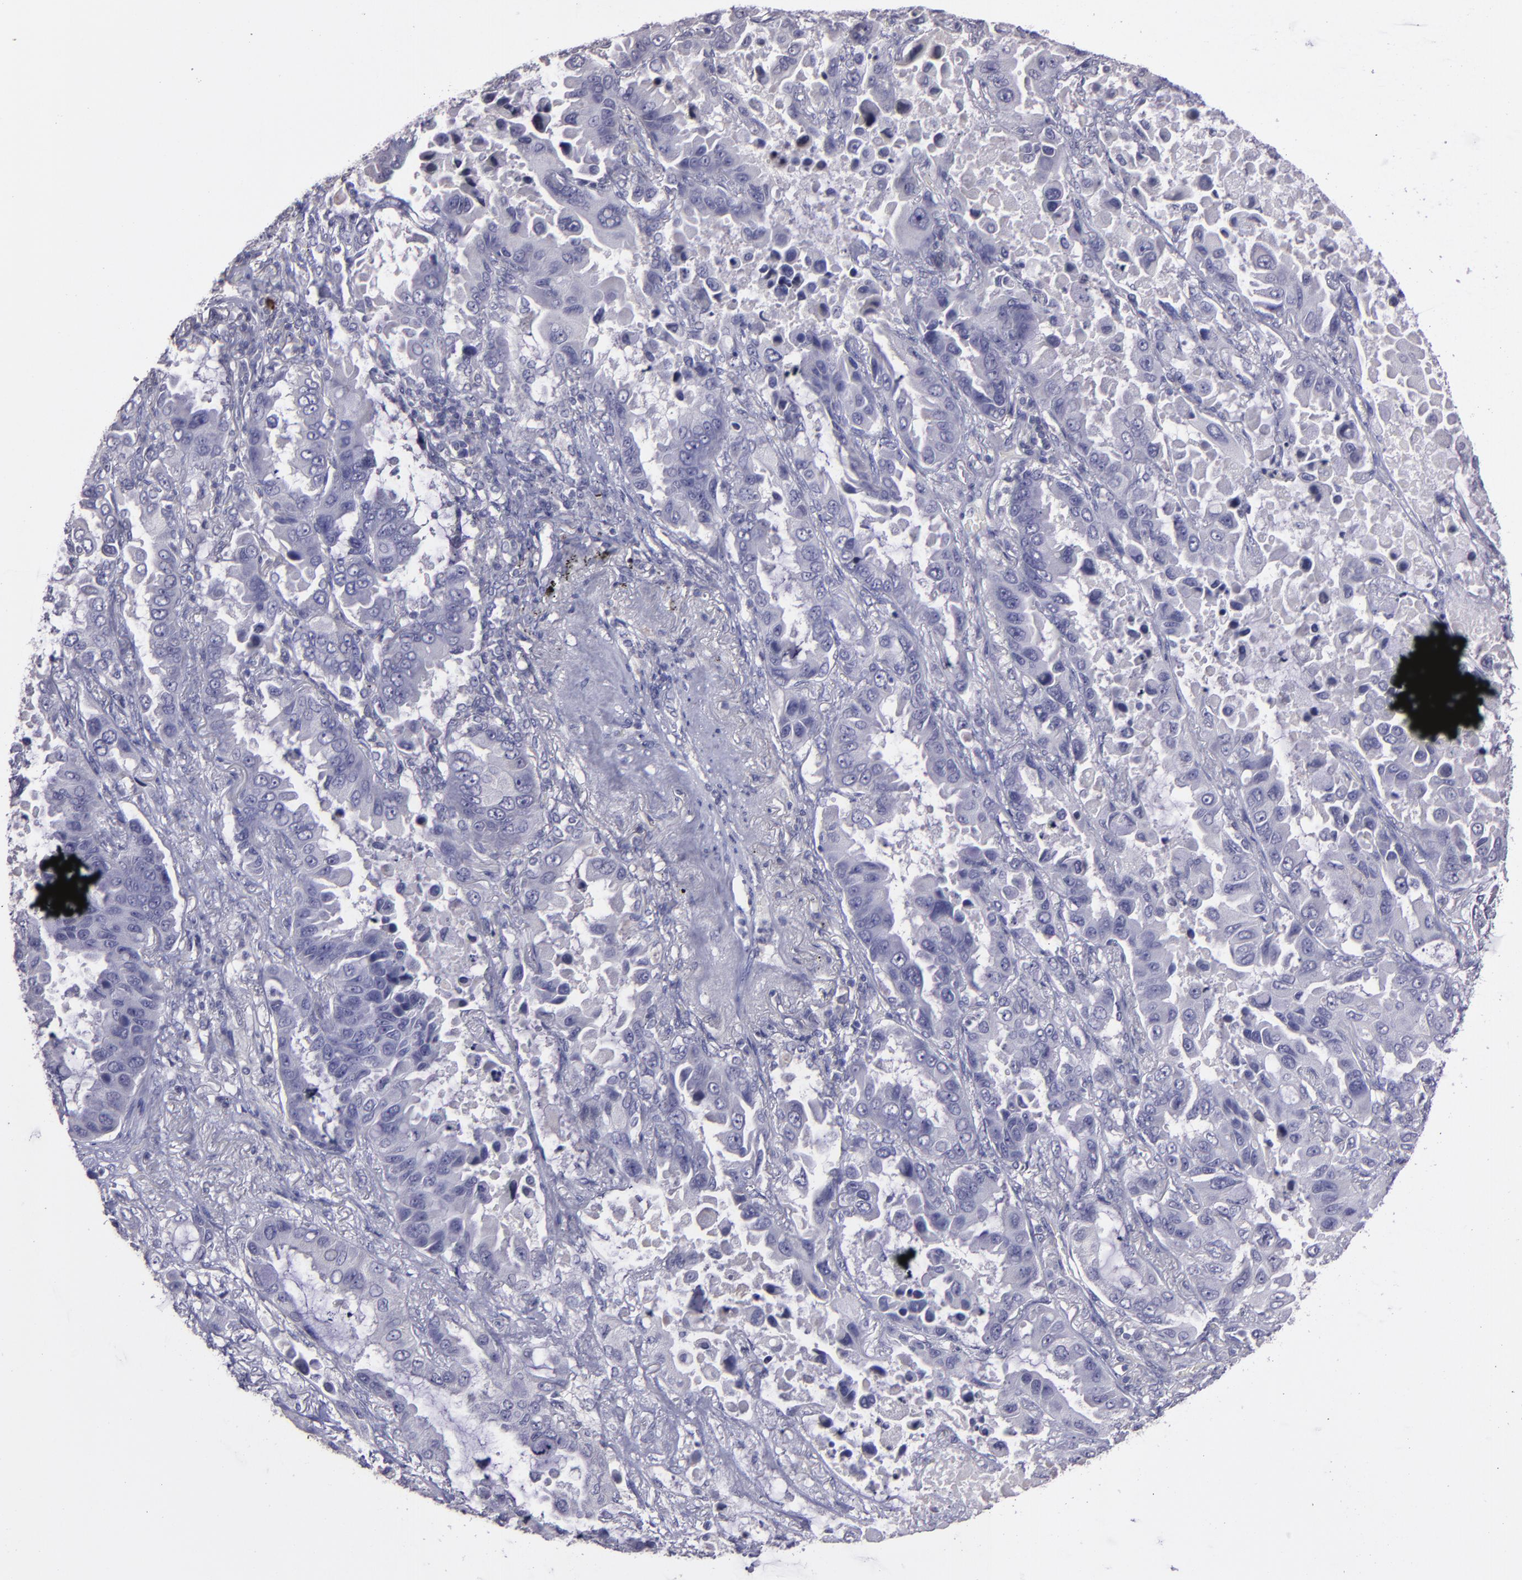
{"staining": {"intensity": "negative", "quantity": "none", "location": "none"}, "tissue": "lung cancer", "cell_type": "Tumor cells", "image_type": "cancer", "snomed": [{"axis": "morphology", "description": "Adenocarcinoma, NOS"}, {"axis": "topography", "description": "Lung"}], "caption": "IHC of lung adenocarcinoma exhibits no staining in tumor cells. (DAB immunohistochemistry (IHC) with hematoxylin counter stain).", "gene": "MASP1", "patient": {"sex": "male", "age": 64}}